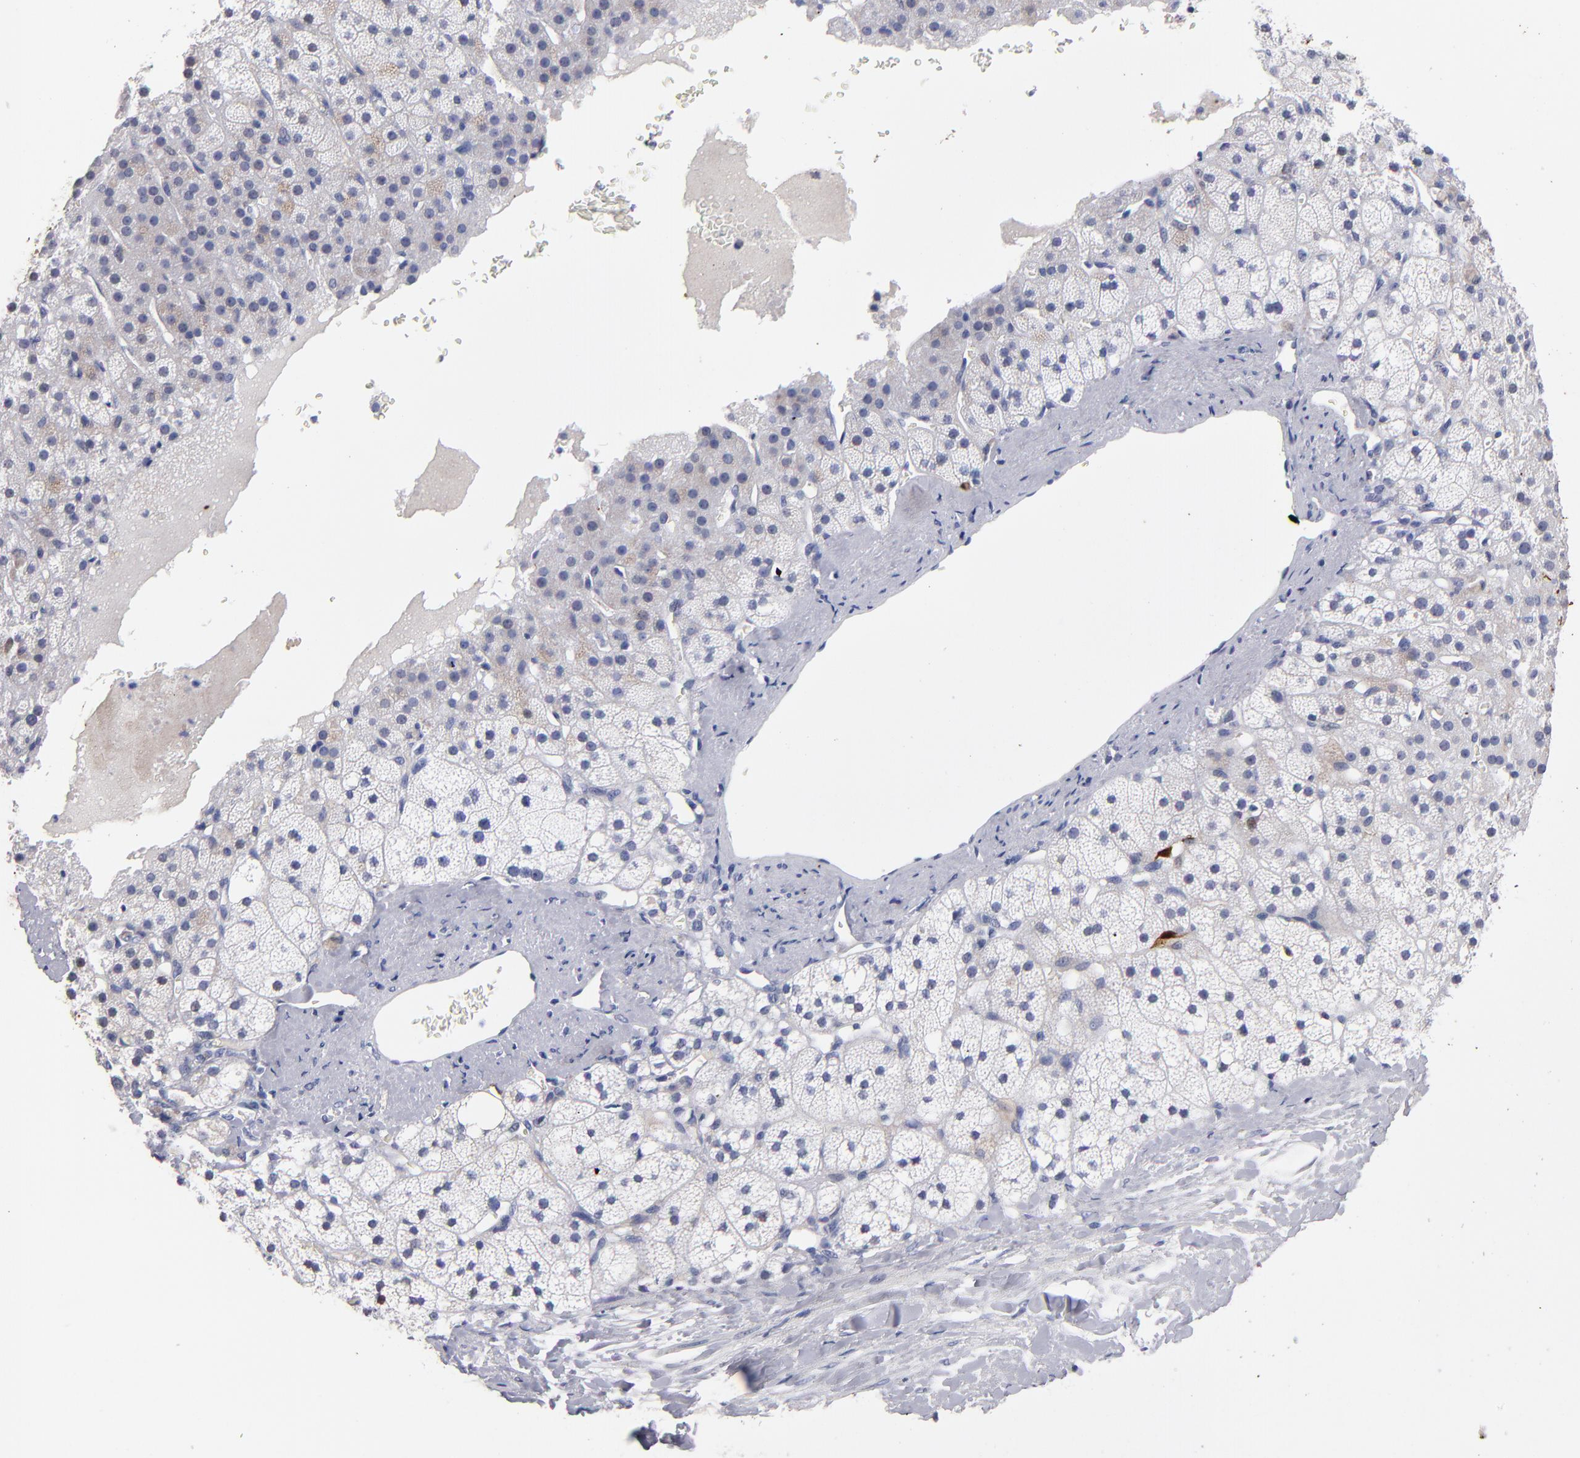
{"staining": {"intensity": "weak", "quantity": "<25%", "location": "cytoplasmic/membranous"}, "tissue": "adrenal gland", "cell_type": "Glandular cells", "image_type": "normal", "snomed": [{"axis": "morphology", "description": "Normal tissue, NOS"}, {"axis": "topography", "description": "Adrenal gland"}], "caption": "This is a micrograph of IHC staining of benign adrenal gland, which shows no expression in glandular cells. The staining is performed using DAB brown chromogen with nuclei counter-stained in using hematoxylin.", "gene": "FABP4", "patient": {"sex": "male", "age": 35}}